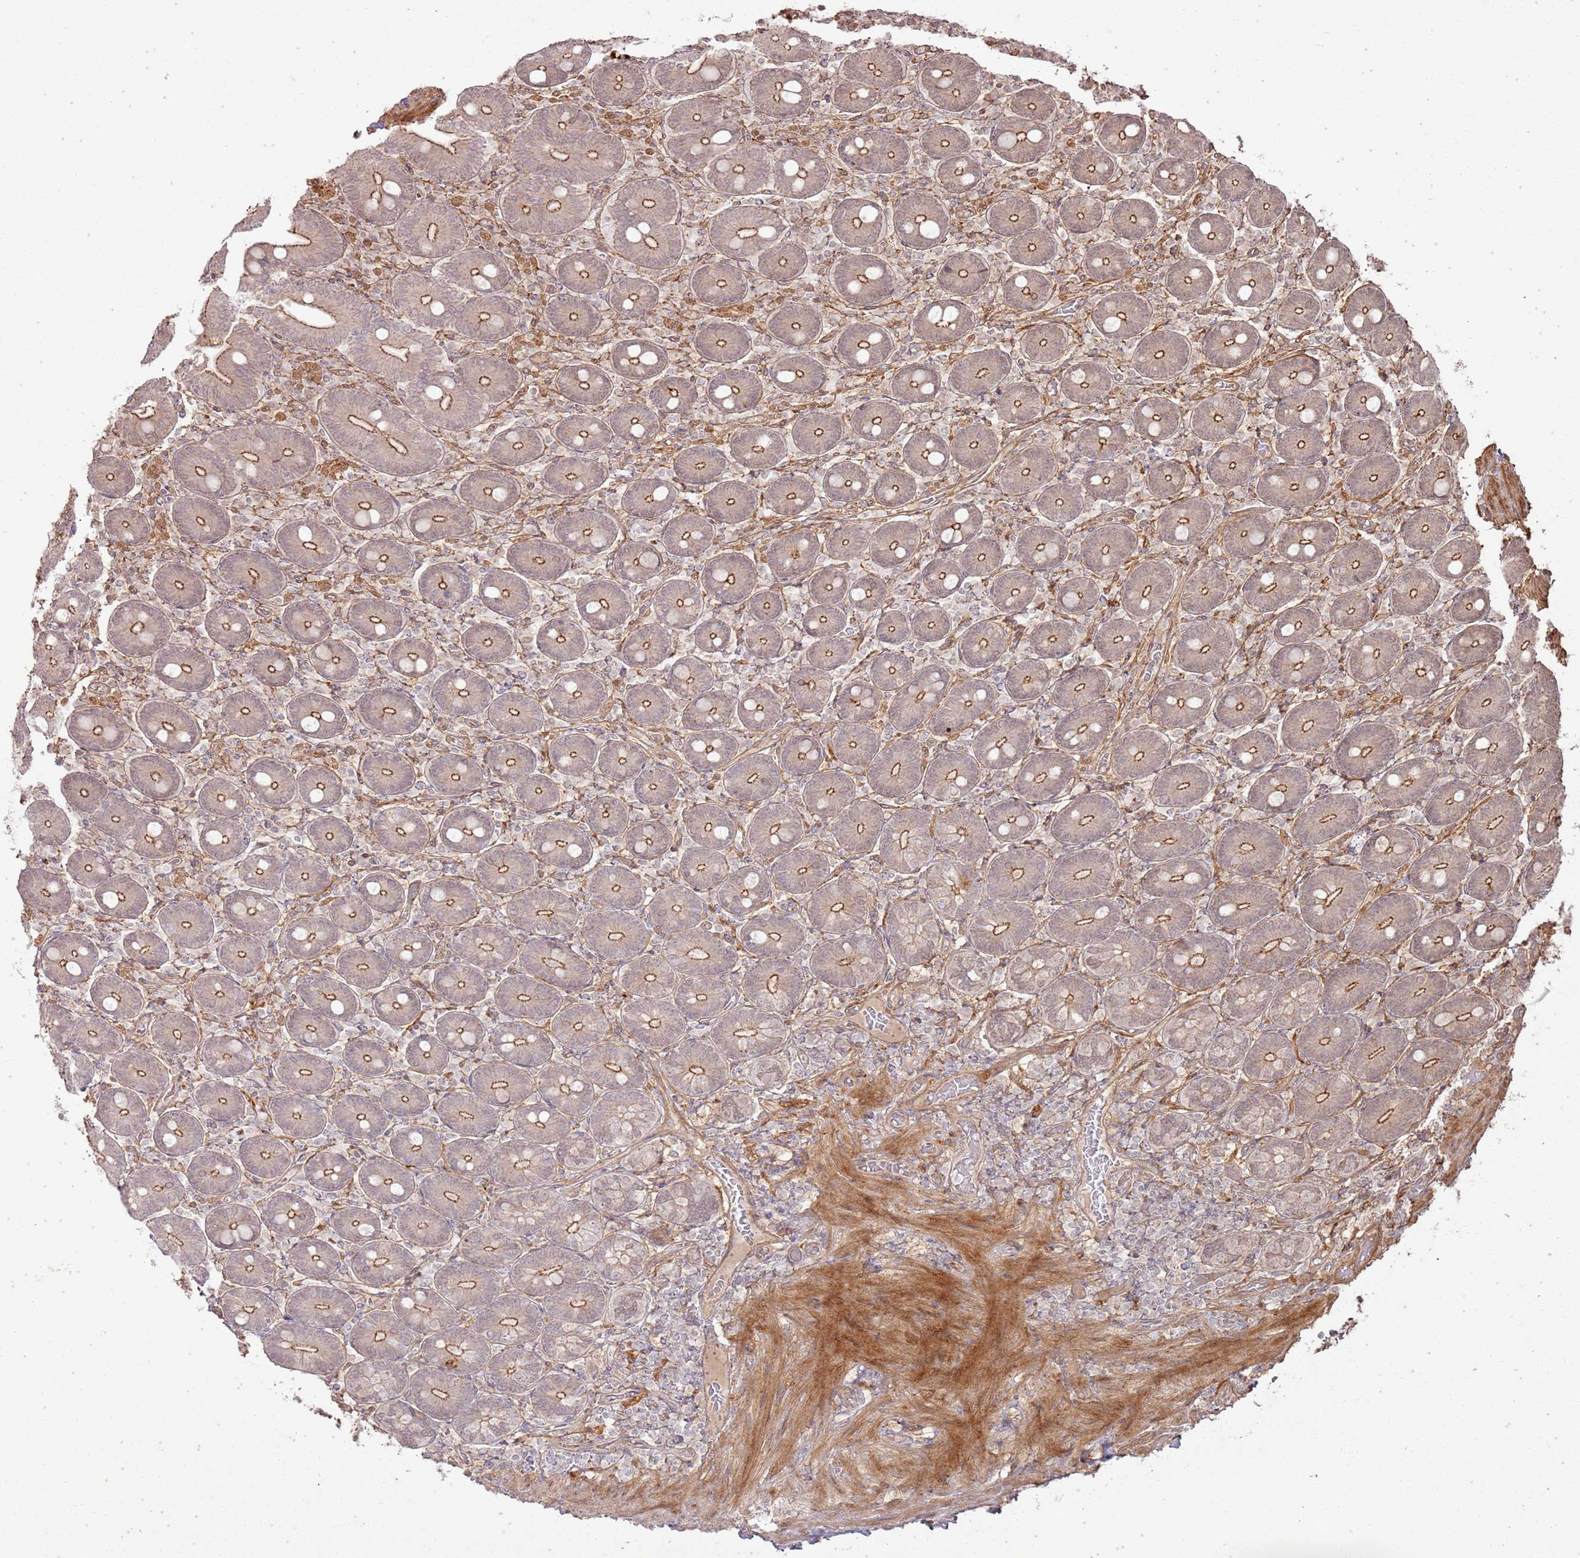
{"staining": {"intensity": "moderate", "quantity": "25%-75%", "location": "cytoplasmic/membranous"}, "tissue": "duodenum", "cell_type": "Glandular cells", "image_type": "normal", "snomed": [{"axis": "morphology", "description": "Normal tissue, NOS"}, {"axis": "topography", "description": "Duodenum"}], "caption": "Immunohistochemistry (IHC) staining of unremarkable duodenum, which displays medium levels of moderate cytoplasmic/membranous staining in about 25%-75% of glandular cells indicating moderate cytoplasmic/membranous protein expression. The staining was performed using DAB (brown) for protein detection and nuclei were counterstained in hematoxylin (blue).", "gene": "ZNF623", "patient": {"sex": "female", "age": 62}}